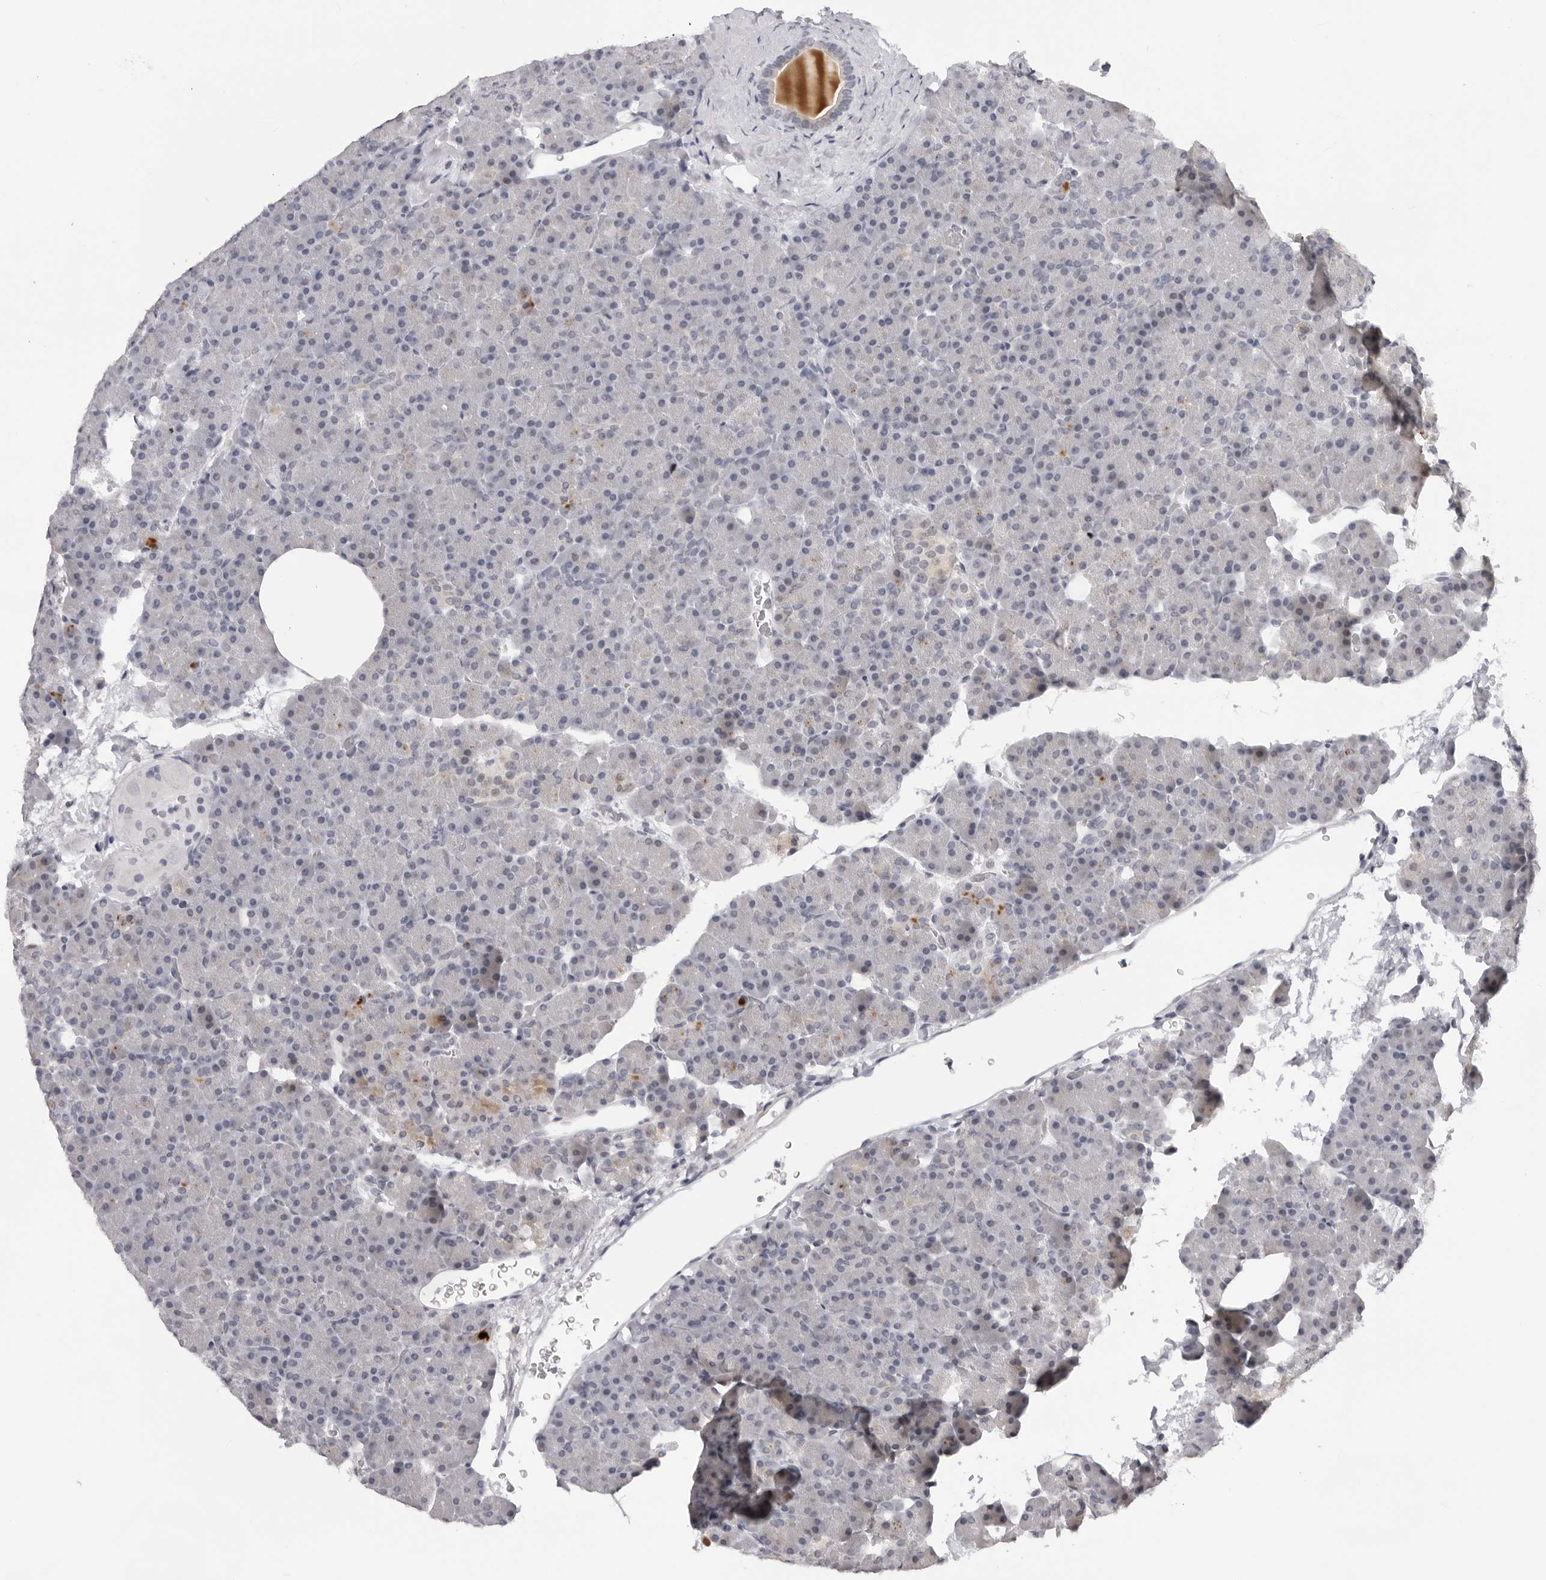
{"staining": {"intensity": "negative", "quantity": "none", "location": "none"}, "tissue": "pancreas", "cell_type": "Exocrine glandular cells", "image_type": "normal", "snomed": [{"axis": "morphology", "description": "Normal tissue, NOS"}, {"axis": "morphology", "description": "Carcinoid, malignant, NOS"}, {"axis": "topography", "description": "Pancreas"}], "caption": "Exocrine glandular cells show no significant protein positivity in benign pancreas. The staining was performed using DAB to visualize the protein expression in brown, while the nuclei were stained in blue with hematoxylin (Magnification: 20x).", "gene": "ACP6", "patient": {"sex": "female", "age": 35}}